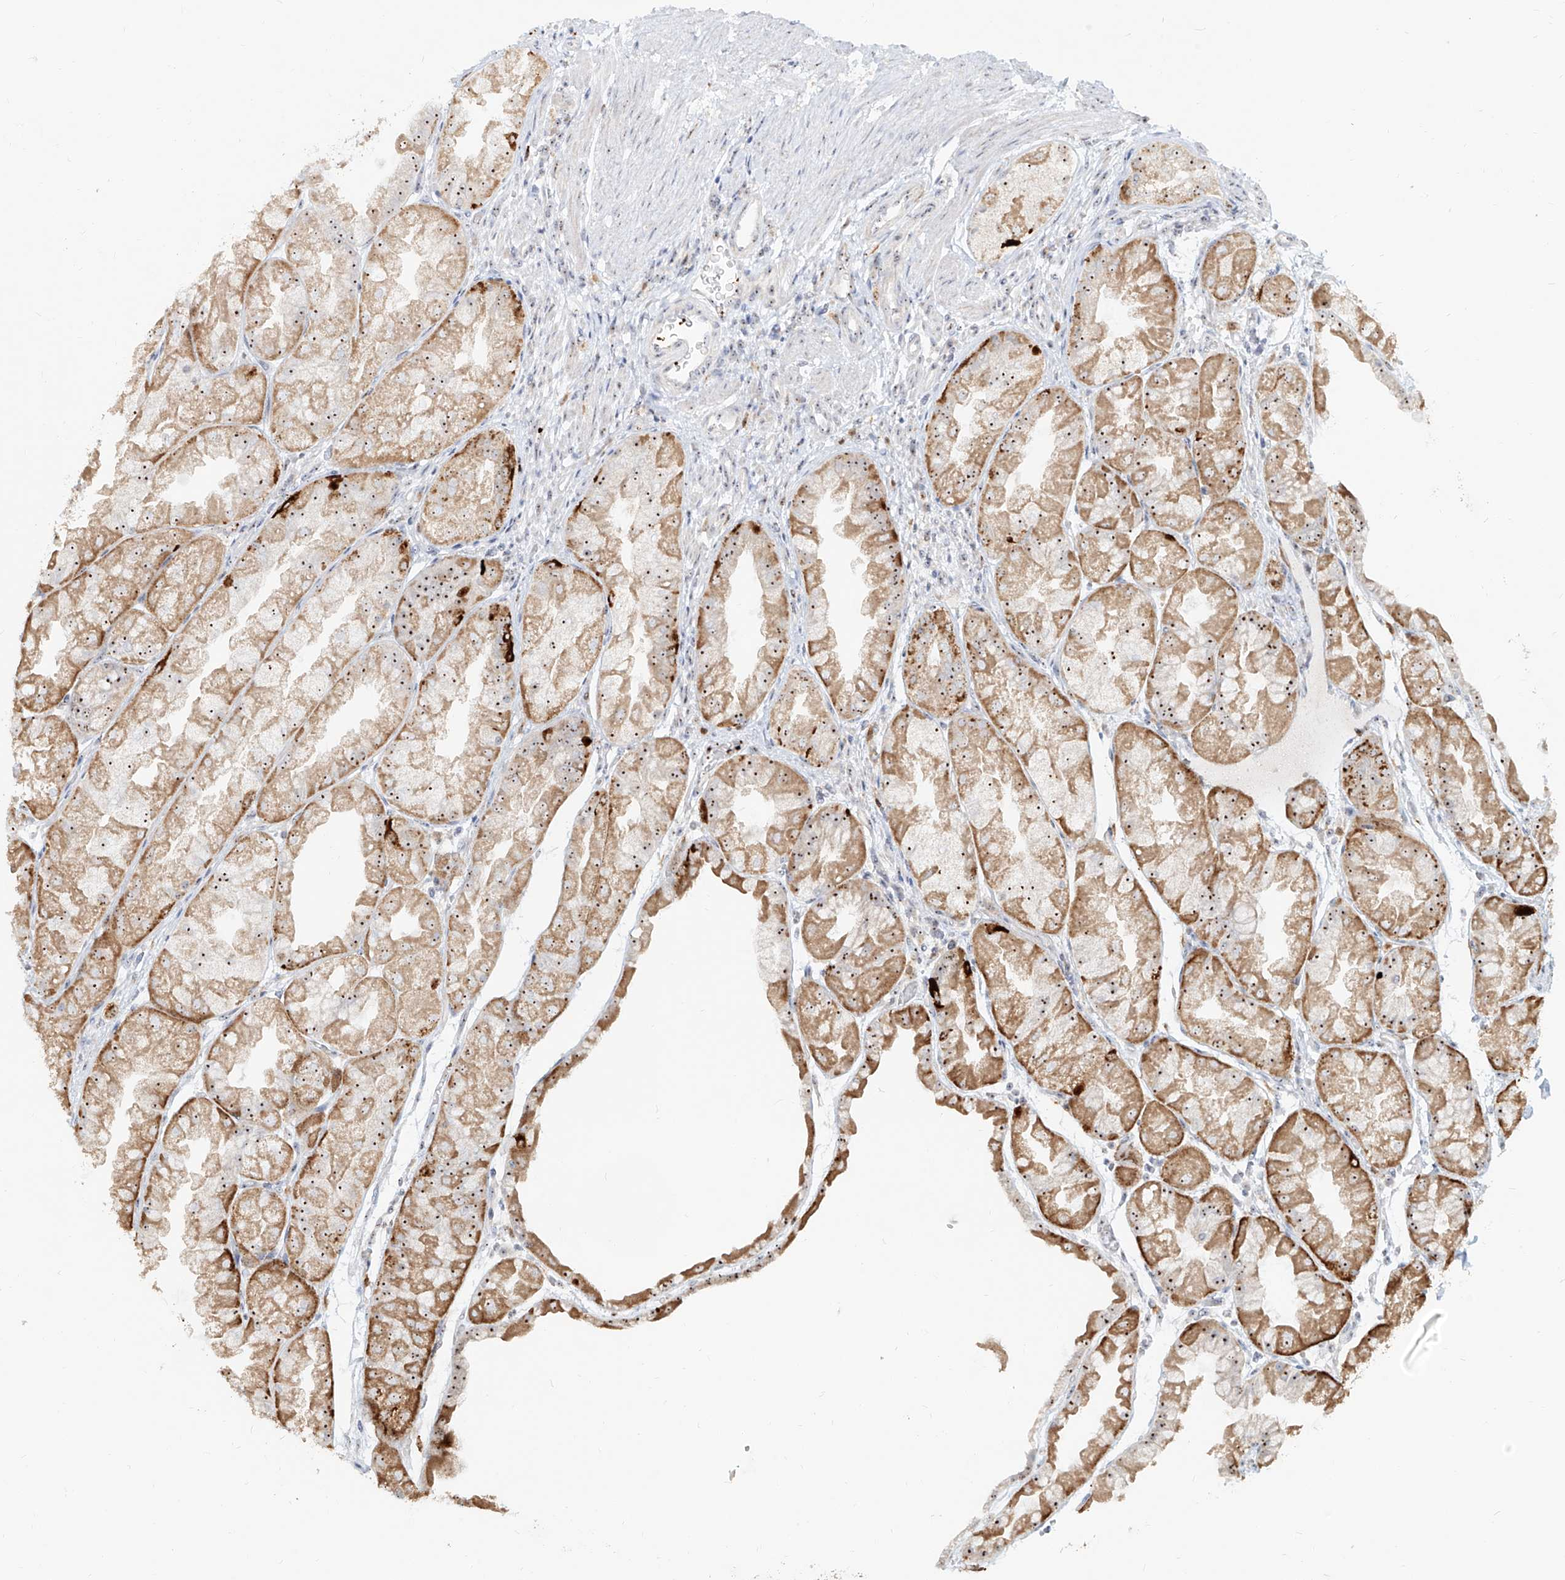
{"staining": {"intensity": "strong", "quantity": ">75%", "location": "cytoplasmic/membranous,nuclear"}, "tissue": "stomach", "cell_type": "Glandular cells", "image_type": "normal", "snomed": [{"axis": "morphology", "description": "Normal tissue, NOS"}, {"axis": "topography", "description": "Stomach, upper"}], "caption": "Protein expression analysis of benign stomach shows strong cytoplasmic/membranous,nuclear staining in approximately >75% of glandular cells.", "gene": "BYSL", "patient": {"sex": "male", "age": 47}}